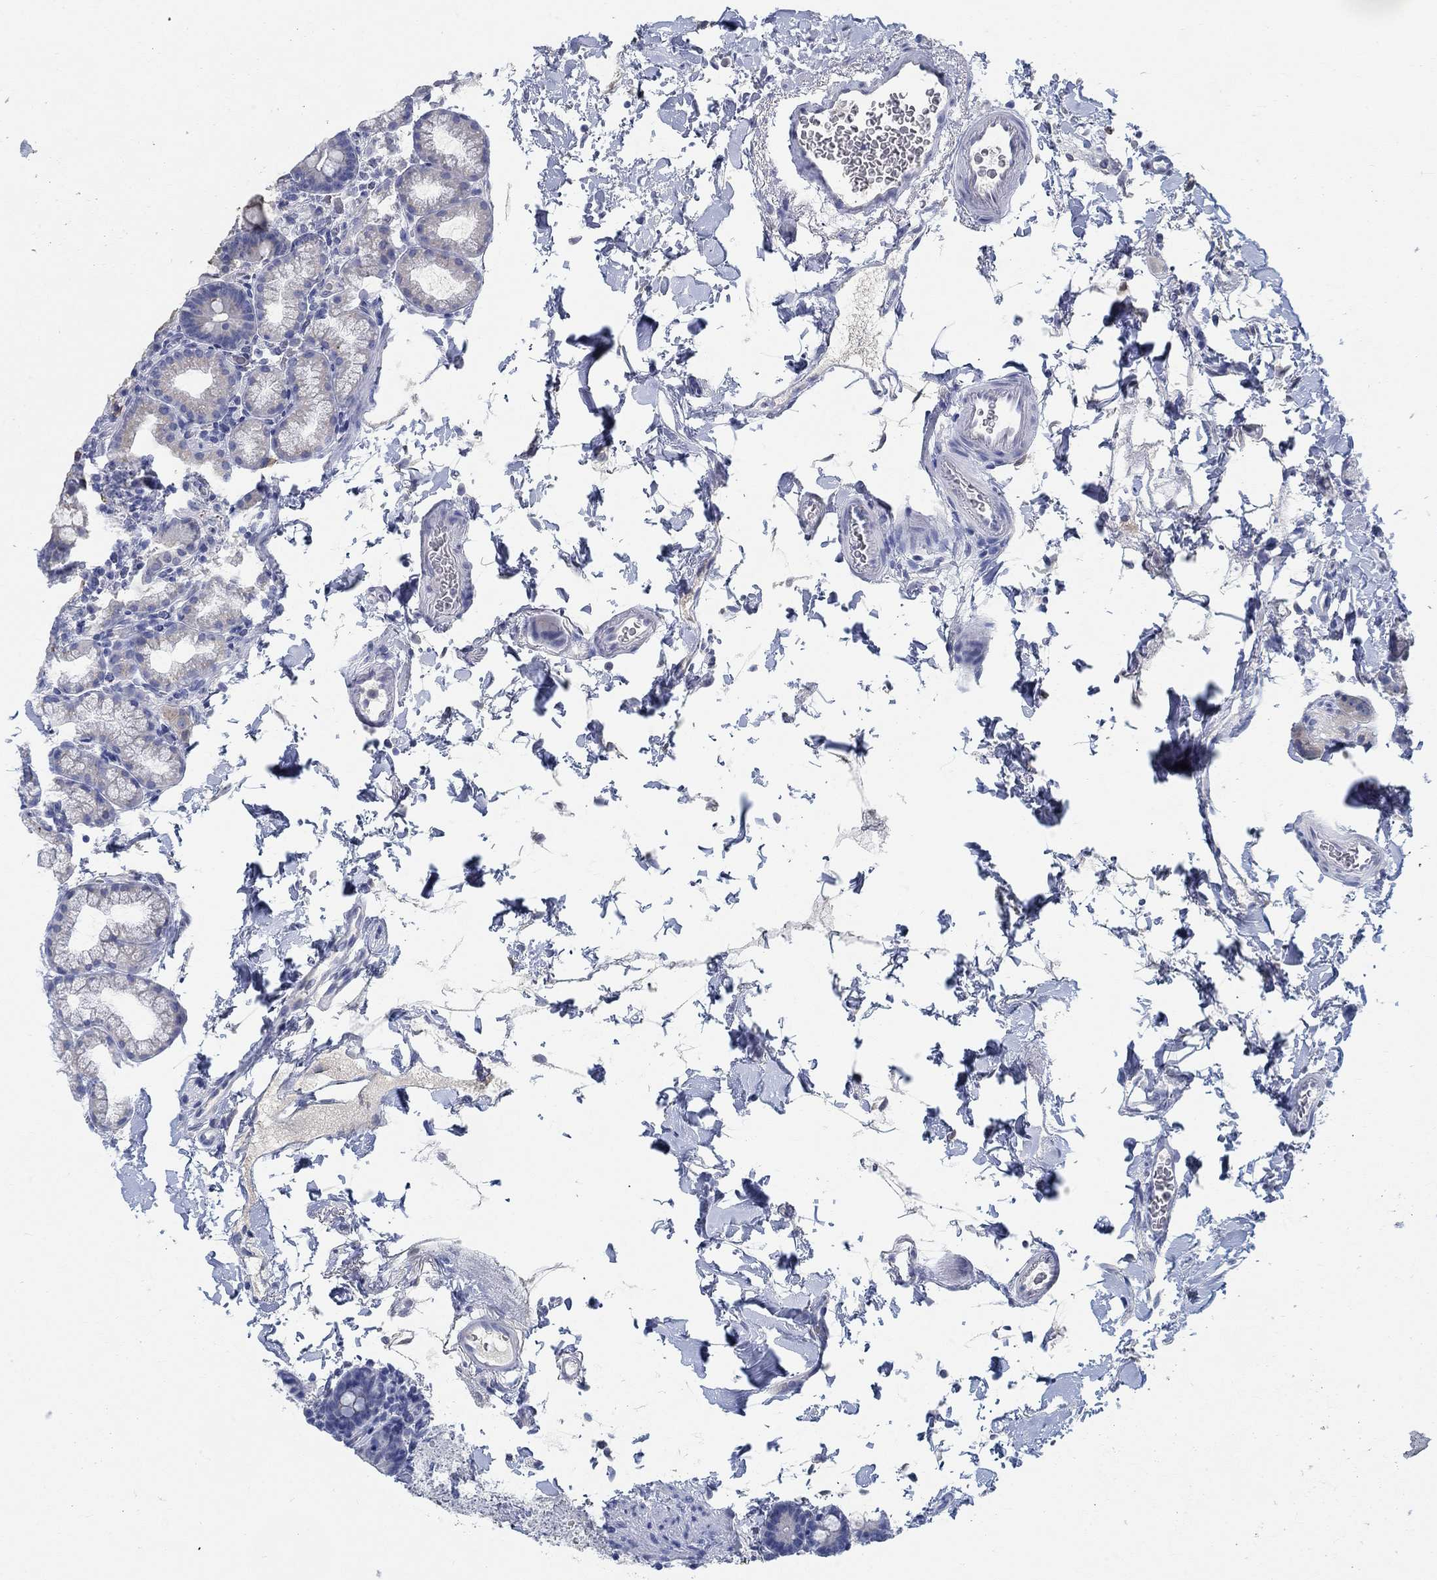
{"staining": {"intensity": "moderate", "quantity": "<25%", "location": "cytoplasmic/membranous"}, "tissue": "duodenum", "cell_type": "Glandular cells", "image_type": "normal", "snomed": [{"axis": "morphology", "description": "Normal tissue, NOS"}, {"axis": "topography", "description": "Duodenum"}], "caption": "Protein analysis of normal duodenum exhibits moderate cytoplasmic/membranous staining in about <25% of glandular cells.", "gene": "TEKT4", "patient": {"sex": "male", "age": 59}}